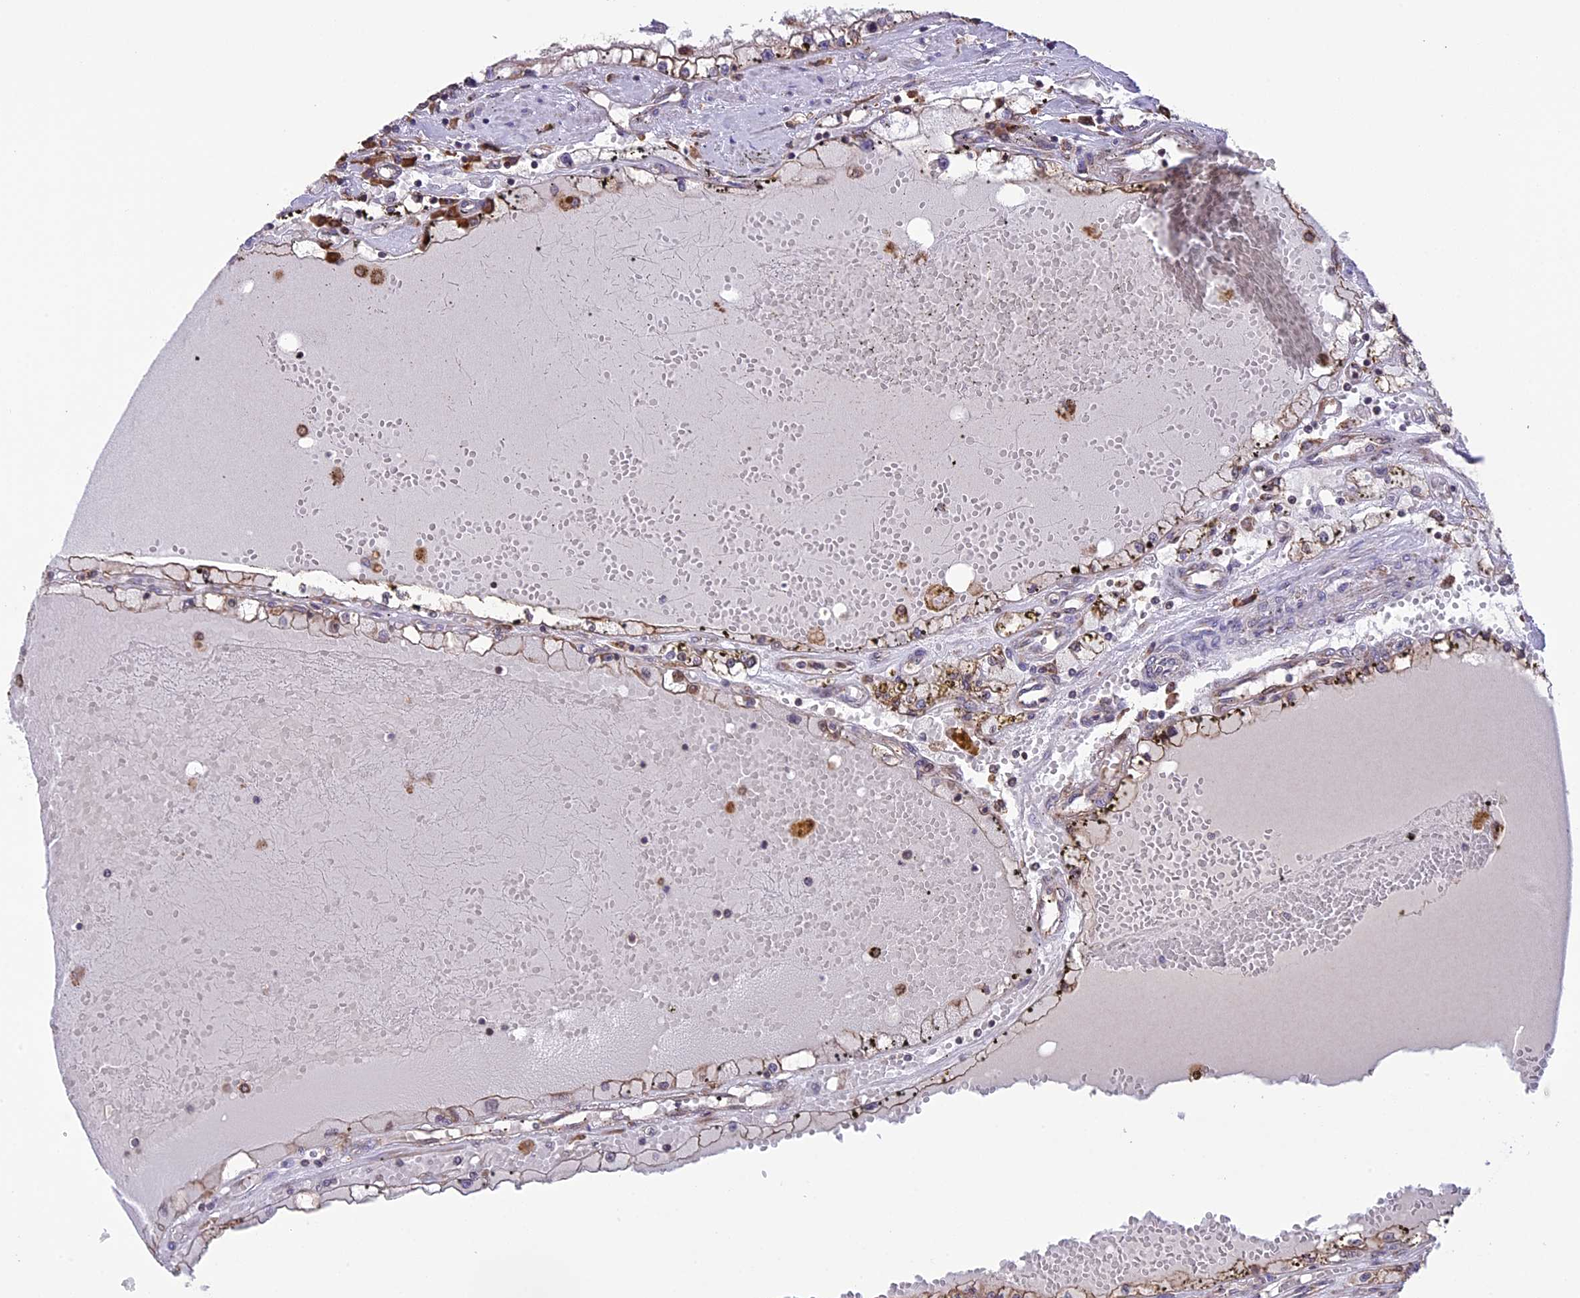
{"staining": {"intensity": "weak", "quantity": "25%-75%", "location": "cytoplasmic/membranous"}, "tissue": "renal cancer", "cell_type": "Tumor cells", "image_type": "cancer", "snomed": [{"axis": "morphology", "description": "Adenocarcinoma, NOS"}, {"axis": "topography", "description": "Kidney"}], "caption": "This image exhibits IHC staining of human adenocarcinoma (renal), with low weak cytoplasmic/membranous expression in approximately 25%-75% of tumor cells.", "gene": "DMRTA2", "patient": {"sex": "male", "age": 56}}